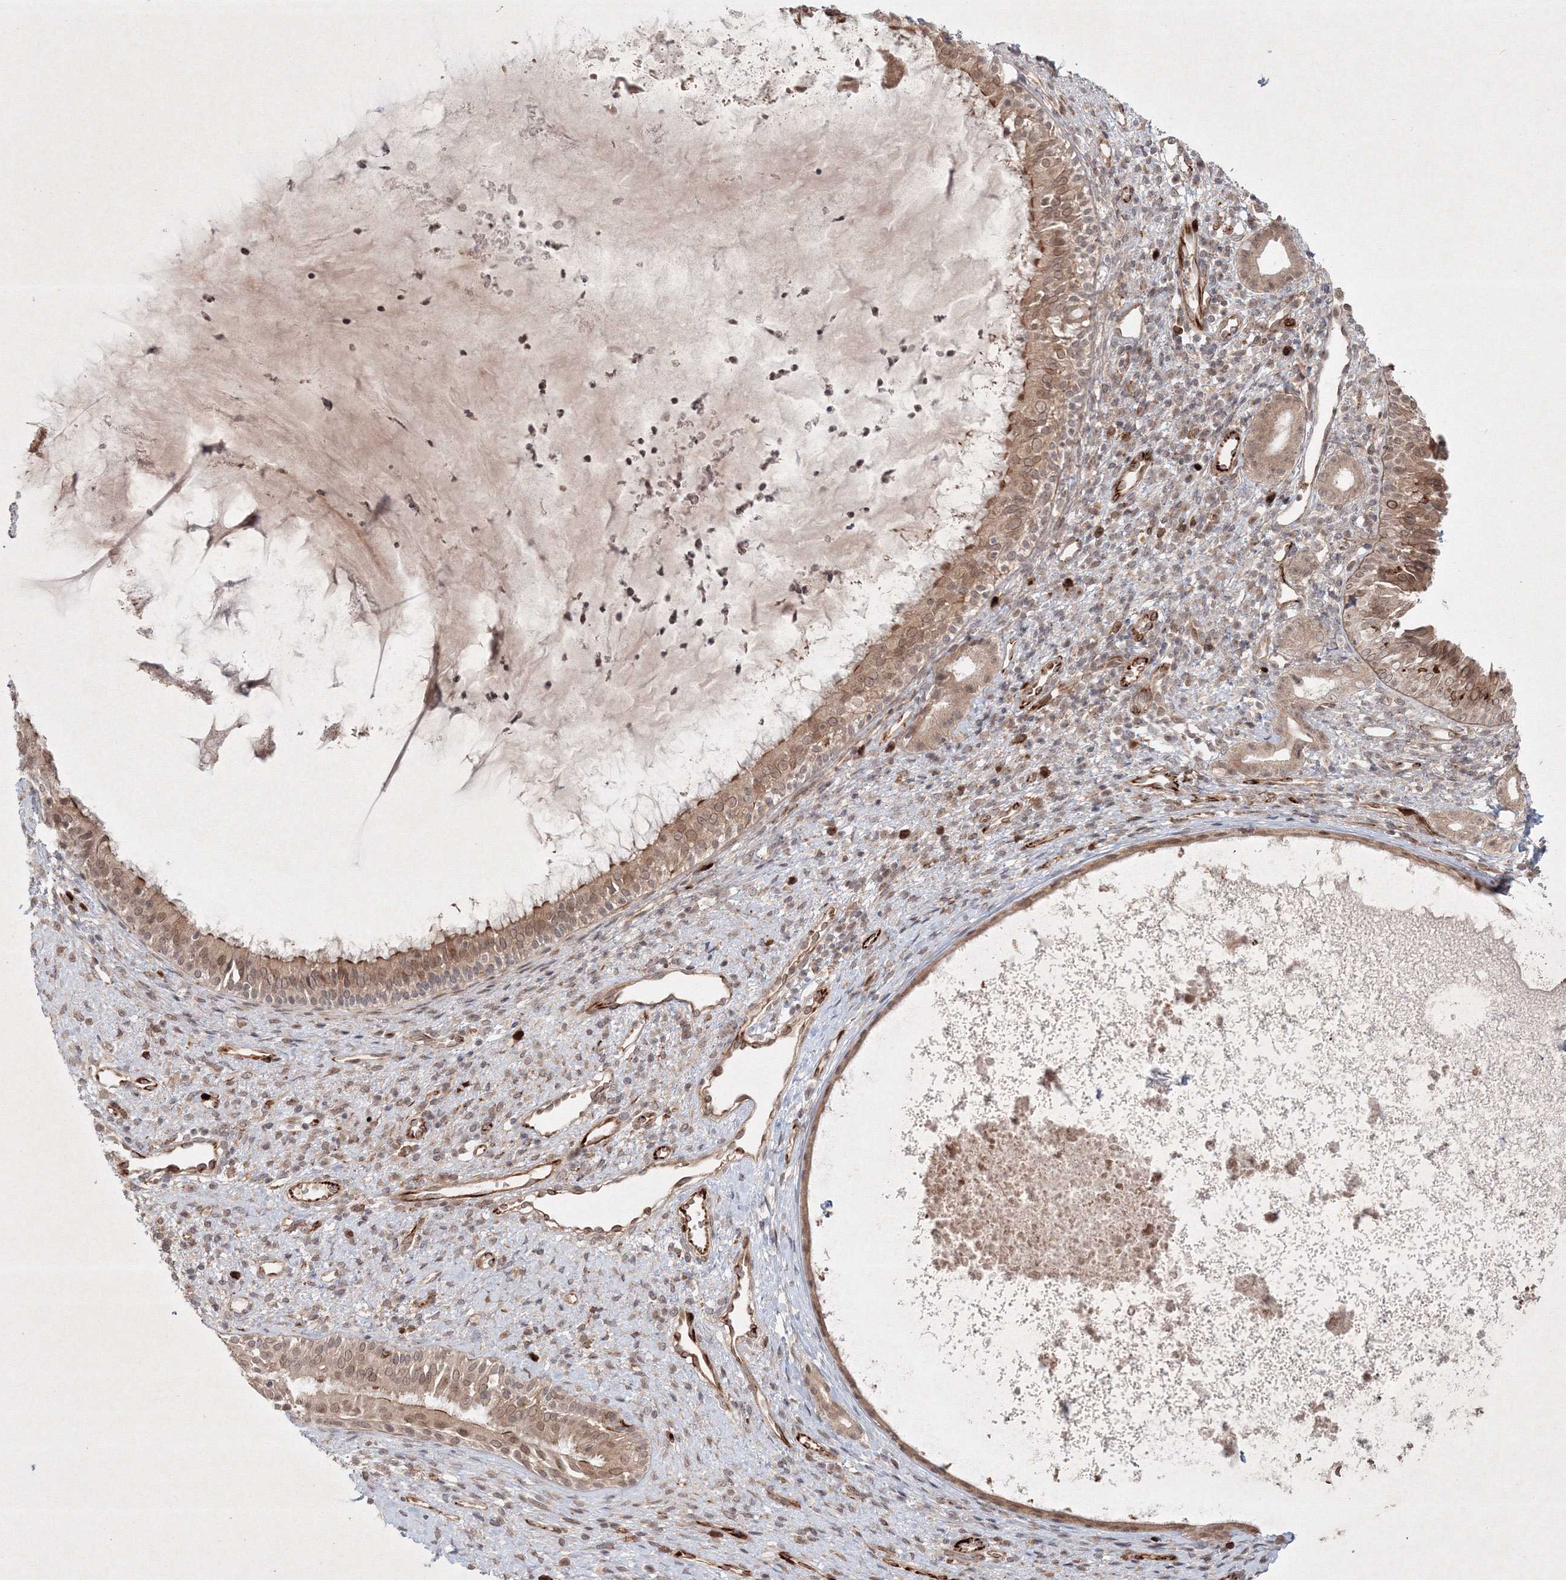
{"staining": {"intensity": "moderate", "quantity": ">75%", "location": "cytoplasmic/membranous,nuclear"}, "tissue": "nasopharynx", "cell_type": "Respiratory epithelial cells", "image_type": "normal", "snomed": [{"axis": "morphology", "description": "Normal tissue, NOS"}, {"axis": "topography", "description": "Nasopharynx"}], "caption": "Immunohistochemistry (IHC) (DAB) staining of normal nasopharynx demonstrates moderate cytoplasmic/membranous,nuclear protein expression in approximately >75% of respiratory epithelial cells.", "gene": "KIF20A", "patient": {"sex": "male", "age": 22}}